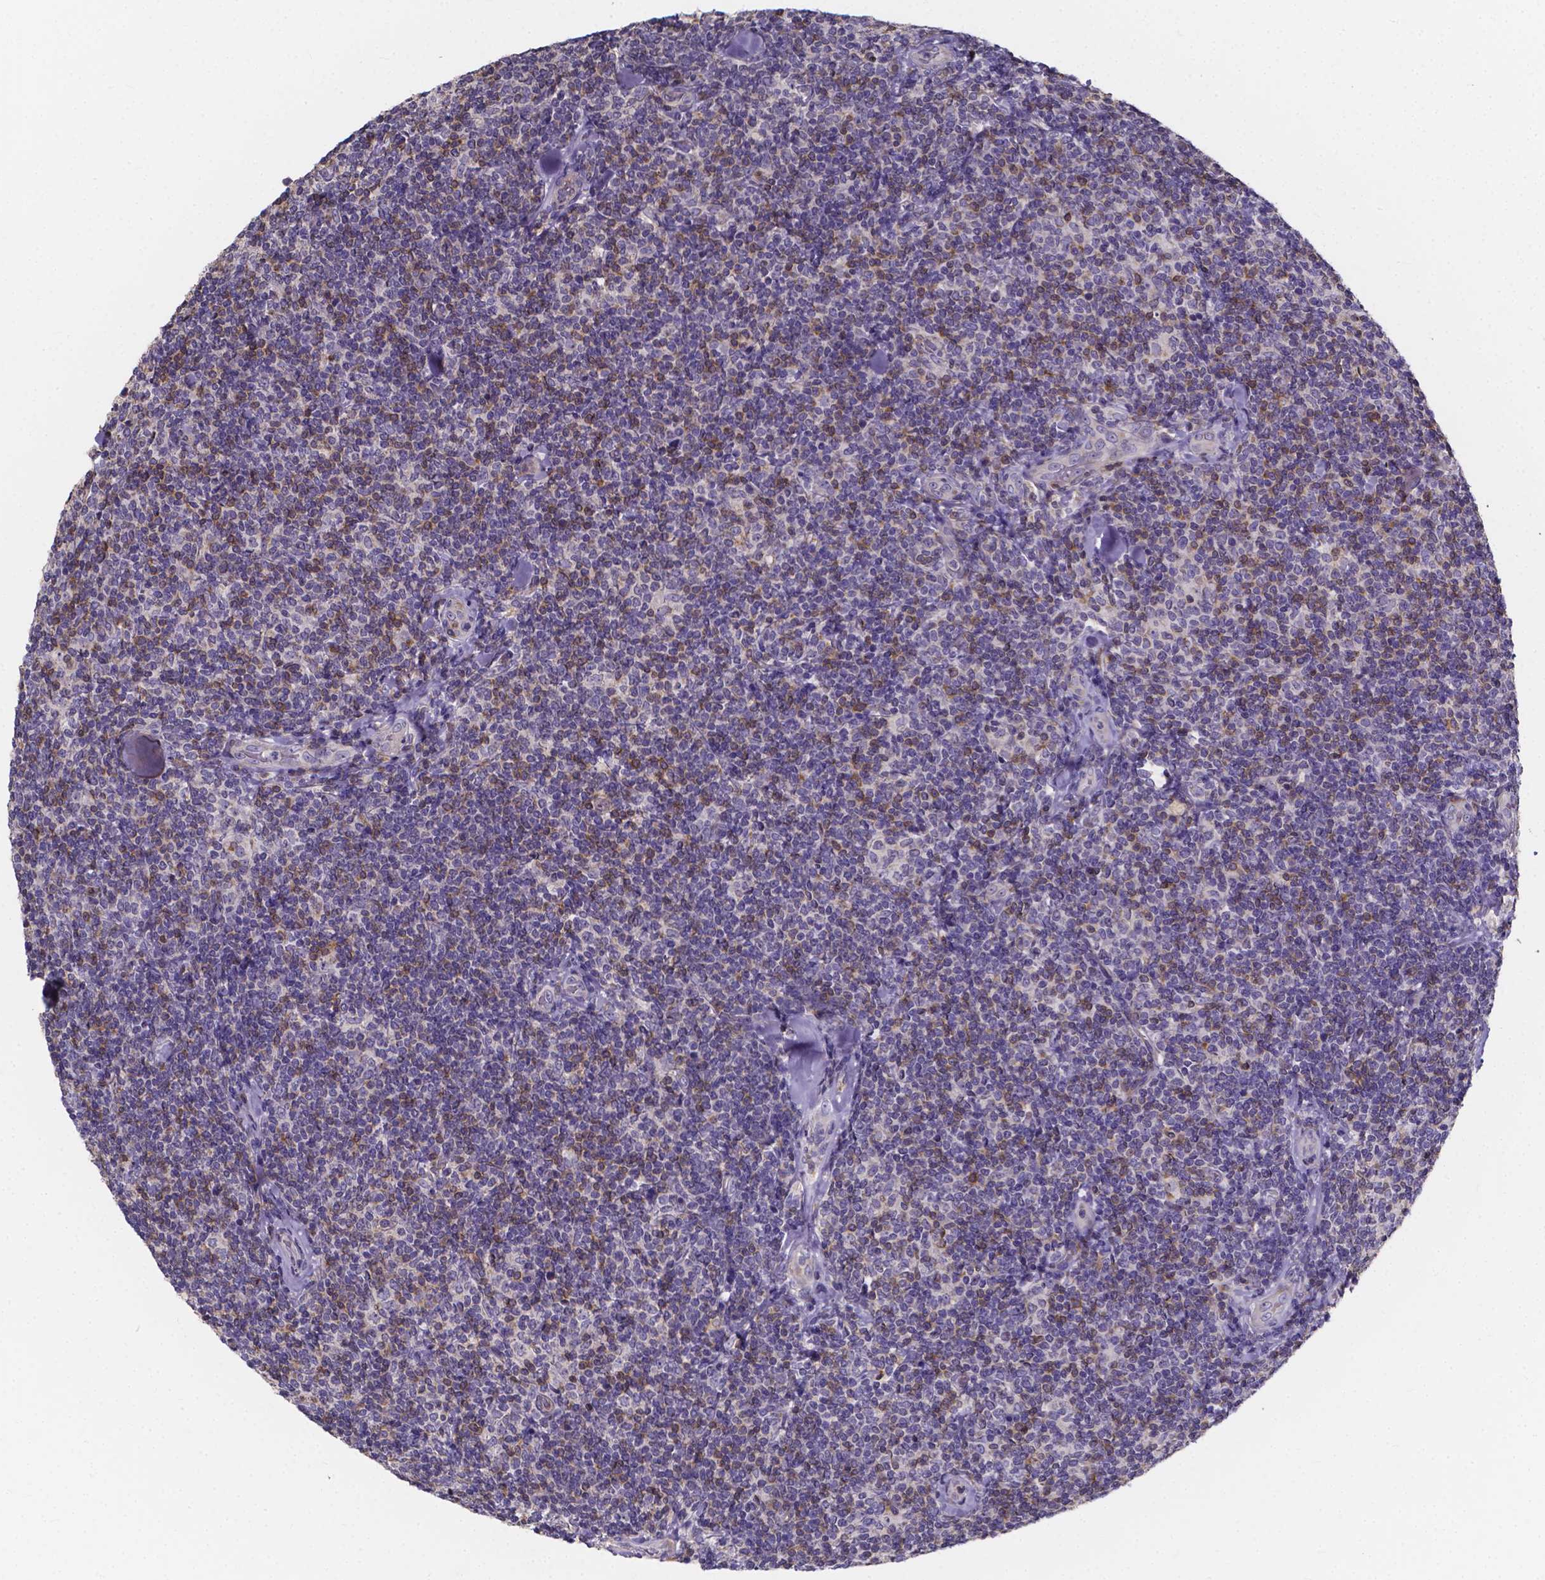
{"staining": {"intensity": "moderate", "quantity": "<25%", "location": "cytoplasmic/membranous"}, "tissue": "lymphoma", "cell_type": "Tumor cells", "image_type": "cancer", "snomed": [{"axis": "morphology", "description": "Malignant lymphoma, non-Hodgkin's type, Low grade"}, {"axis": "topography", "description": "Lymph node"}], "caption": "Malignant lymphoma, non-Hodgkin's type (low-grade) stained with immunohistochemistry reveals moderate cytoplasmic/membranous positivity in approximately <25% of tumor cells.", "gene": "THEMIS", "patient": {"sex": "female", "age": 56}}